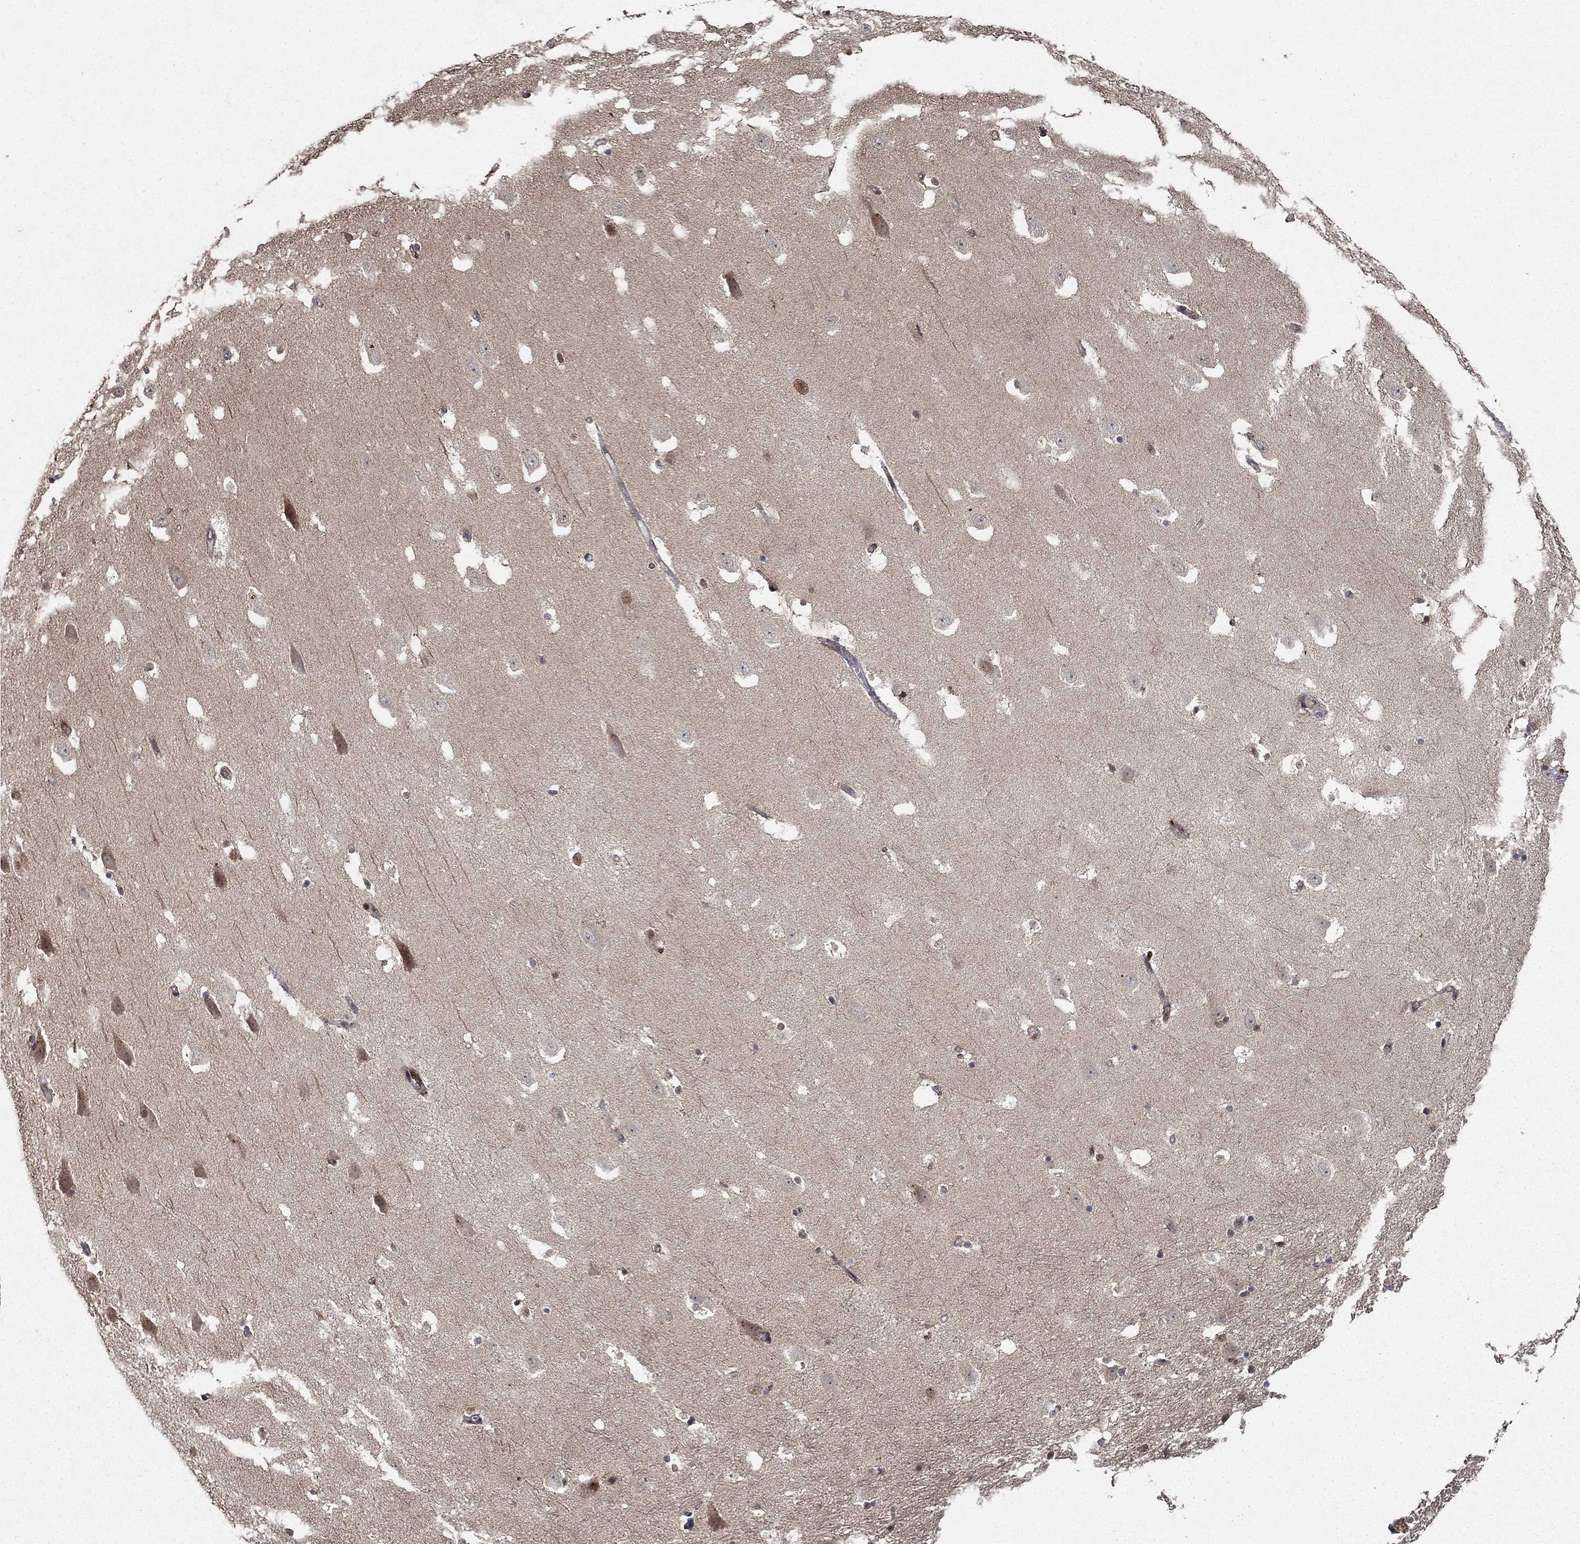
{"staining": {"intensity": "moderate", "quantity": "<25%", "location": "nuclear"}, "tissue": "hippocampus", "cell_type": "Glial cells", "image_type": "normal", "snomed": [{"axis": "morphology", "description": "Normal tissue, NOS"}, {"axis": "topography", "description": "Hippocampus"}], "caption": "Immunohistochemistry (IHC) staining of unremarkable hippocampus, which reveals low levels of moderate nuclear staining in approximately <25% of glial cells indicating moderate nuclear protein staining. The staining was performed using DAB (brown) for protein detection and nuclei were counterstained in hematoxylin (blue).", "gene": "CDCA7L", "patient": {"sex": "male", "age": 49}}